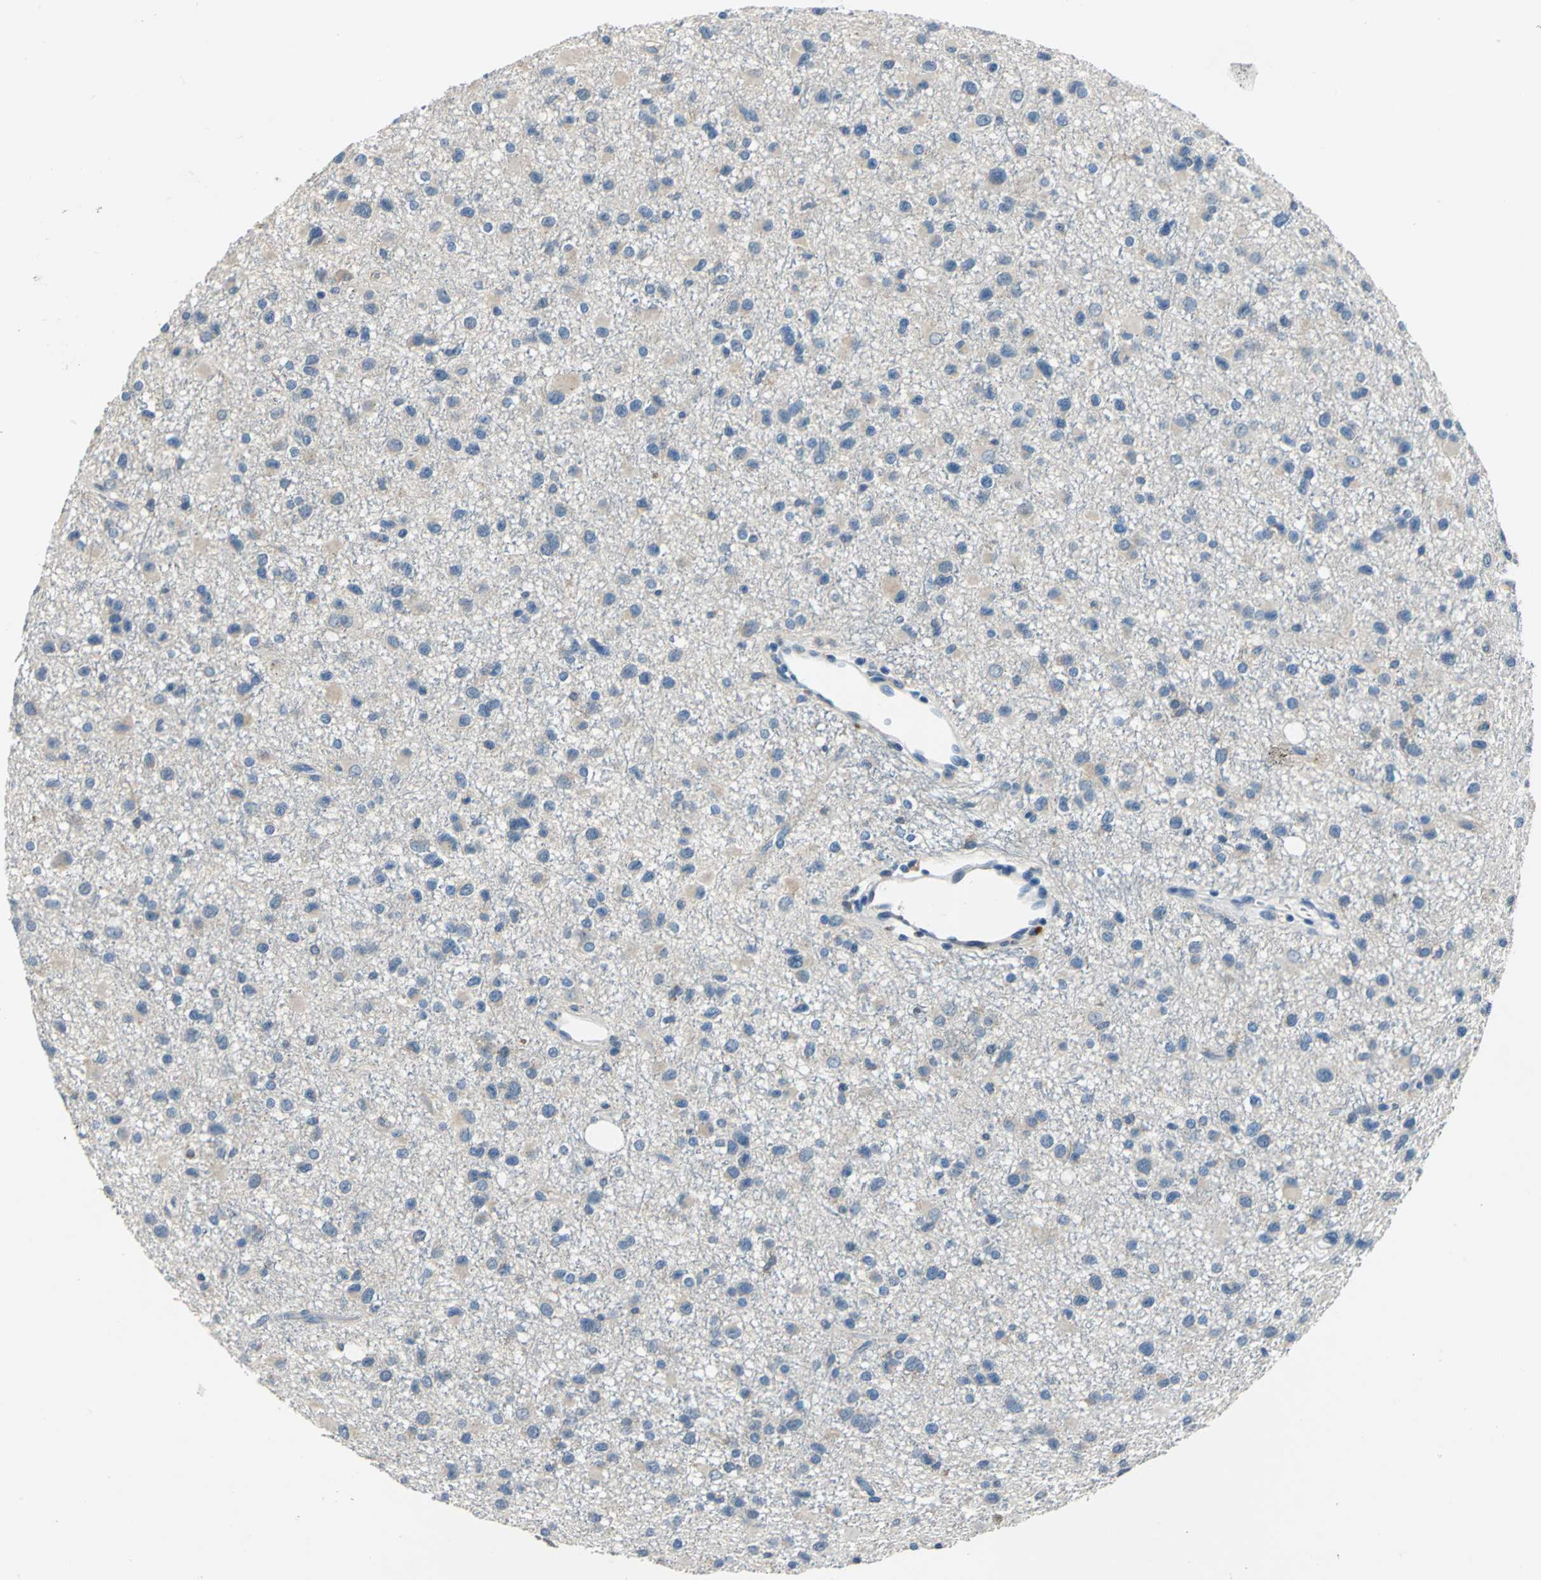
{"staining": {"intensity": "negative", "quantity": "none", "location": "none"}, "tissue": "glioma", "cell_type": "Tumor cells", "image_type": "cancer", "snomed": [{"axis": "morphology", "description": "Glioma, malignant, Low grade"}, {"axis": "topography", "description": "Brain"}], "caption": "Immunohistochemistry histopathology image of neoplastic tissue: human glioma stained with DAB (3,3'-diaminobenzidine) exhibits no significant protein staining in tumor cells.", "gene": "RASD2", "patient": {"sex": "male", "age": 42}}